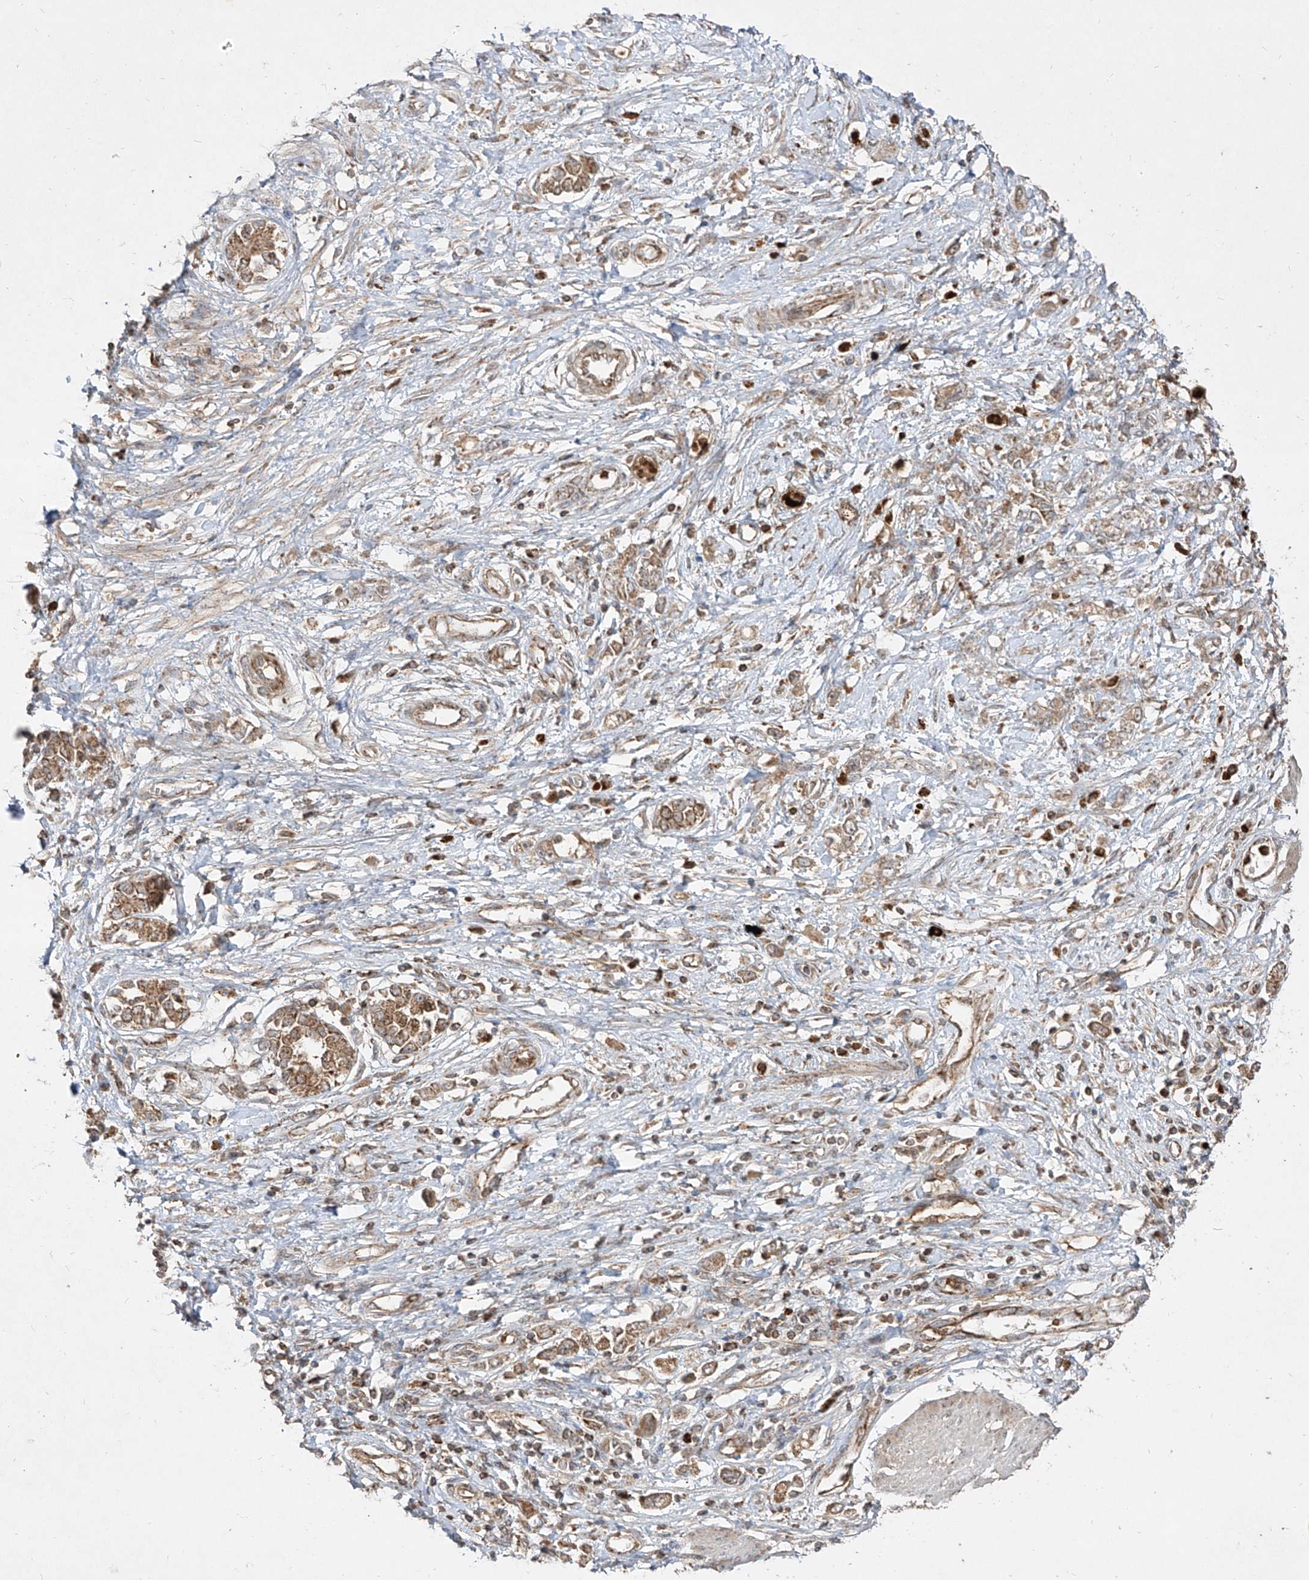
{"staining": {"intensity": "moderate", "quantity": ">75%", "location": "cytoplasmic/membranous"}, "tissue": "stomach cancer", "cell_type": "Tumor cells", "image_type": "cancer", "snomed": [{"axis": "morphology", "description": "Adenocarcinoma, NOS"}, {"axis": "topography", "description": "Stomach"}], "caption": "IHC of human stomach adenocarcinoma displays medium levels of moderate cytoplasmic/membranous expression in approximately >75% of tumor cells.", "gene": "AIM2", "patient": {"sex": "female", "age": 76}}